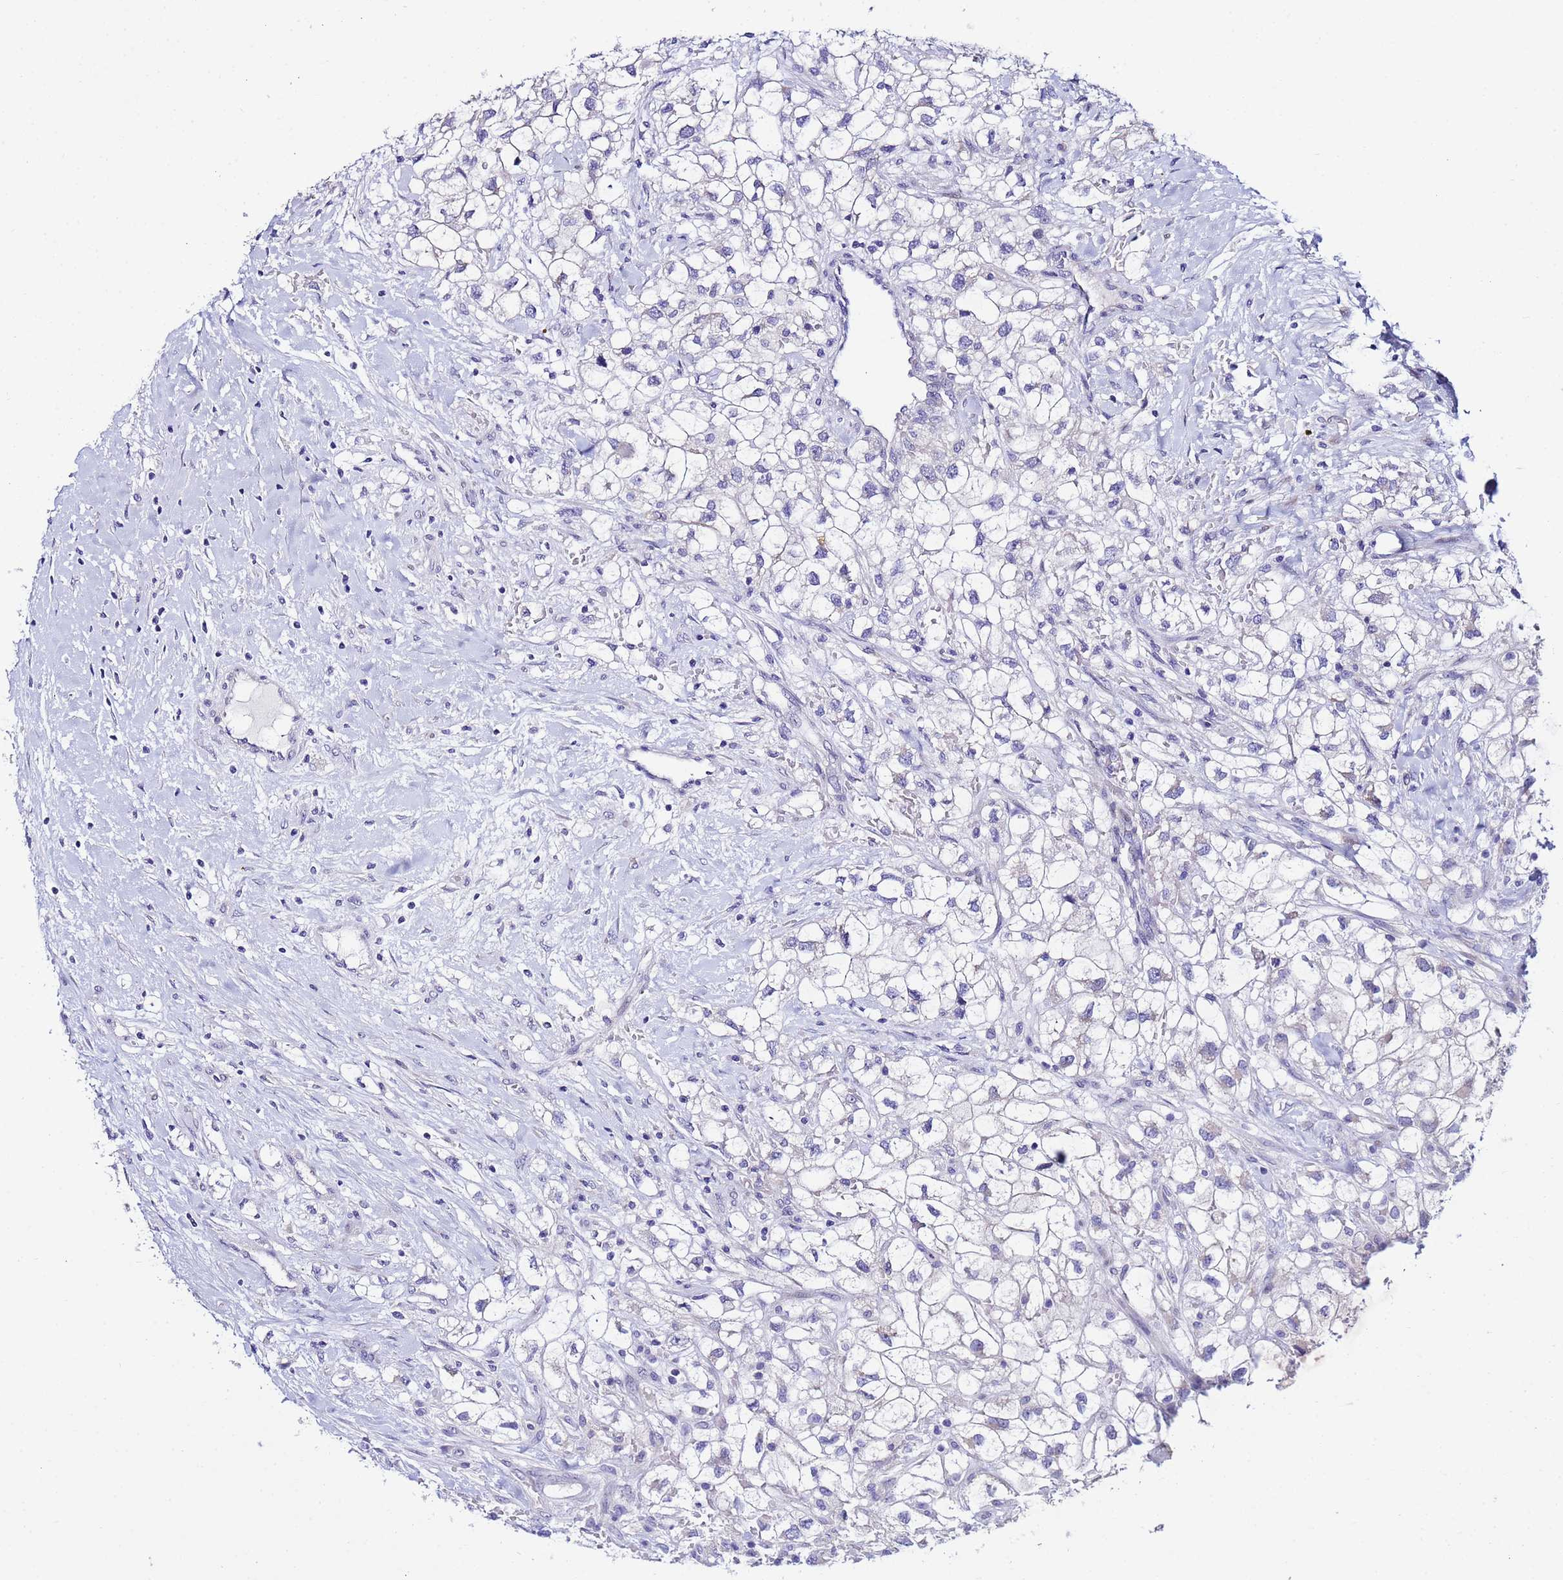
{"staining": {"intensity": "negative", "quantity": "none", "location": "none"}, "tissue": "renal cancer", "cell_type": "Tumor cells", "image_type": "cancer", "snomed": [{"axis": "morphology", "description": "Adenocarcinoma, NOS"}, {"axis": "topography", "description": "Kidney"}], "caption": "A high-resolution micrograph shows immunohistochemistry (IHC) staining of renal cancer (adenocarcinoma), which demonstrates no significant staining in tumor cells.", "gene": "IGSF11", "patient": {"sex": "male", "age": 59}}